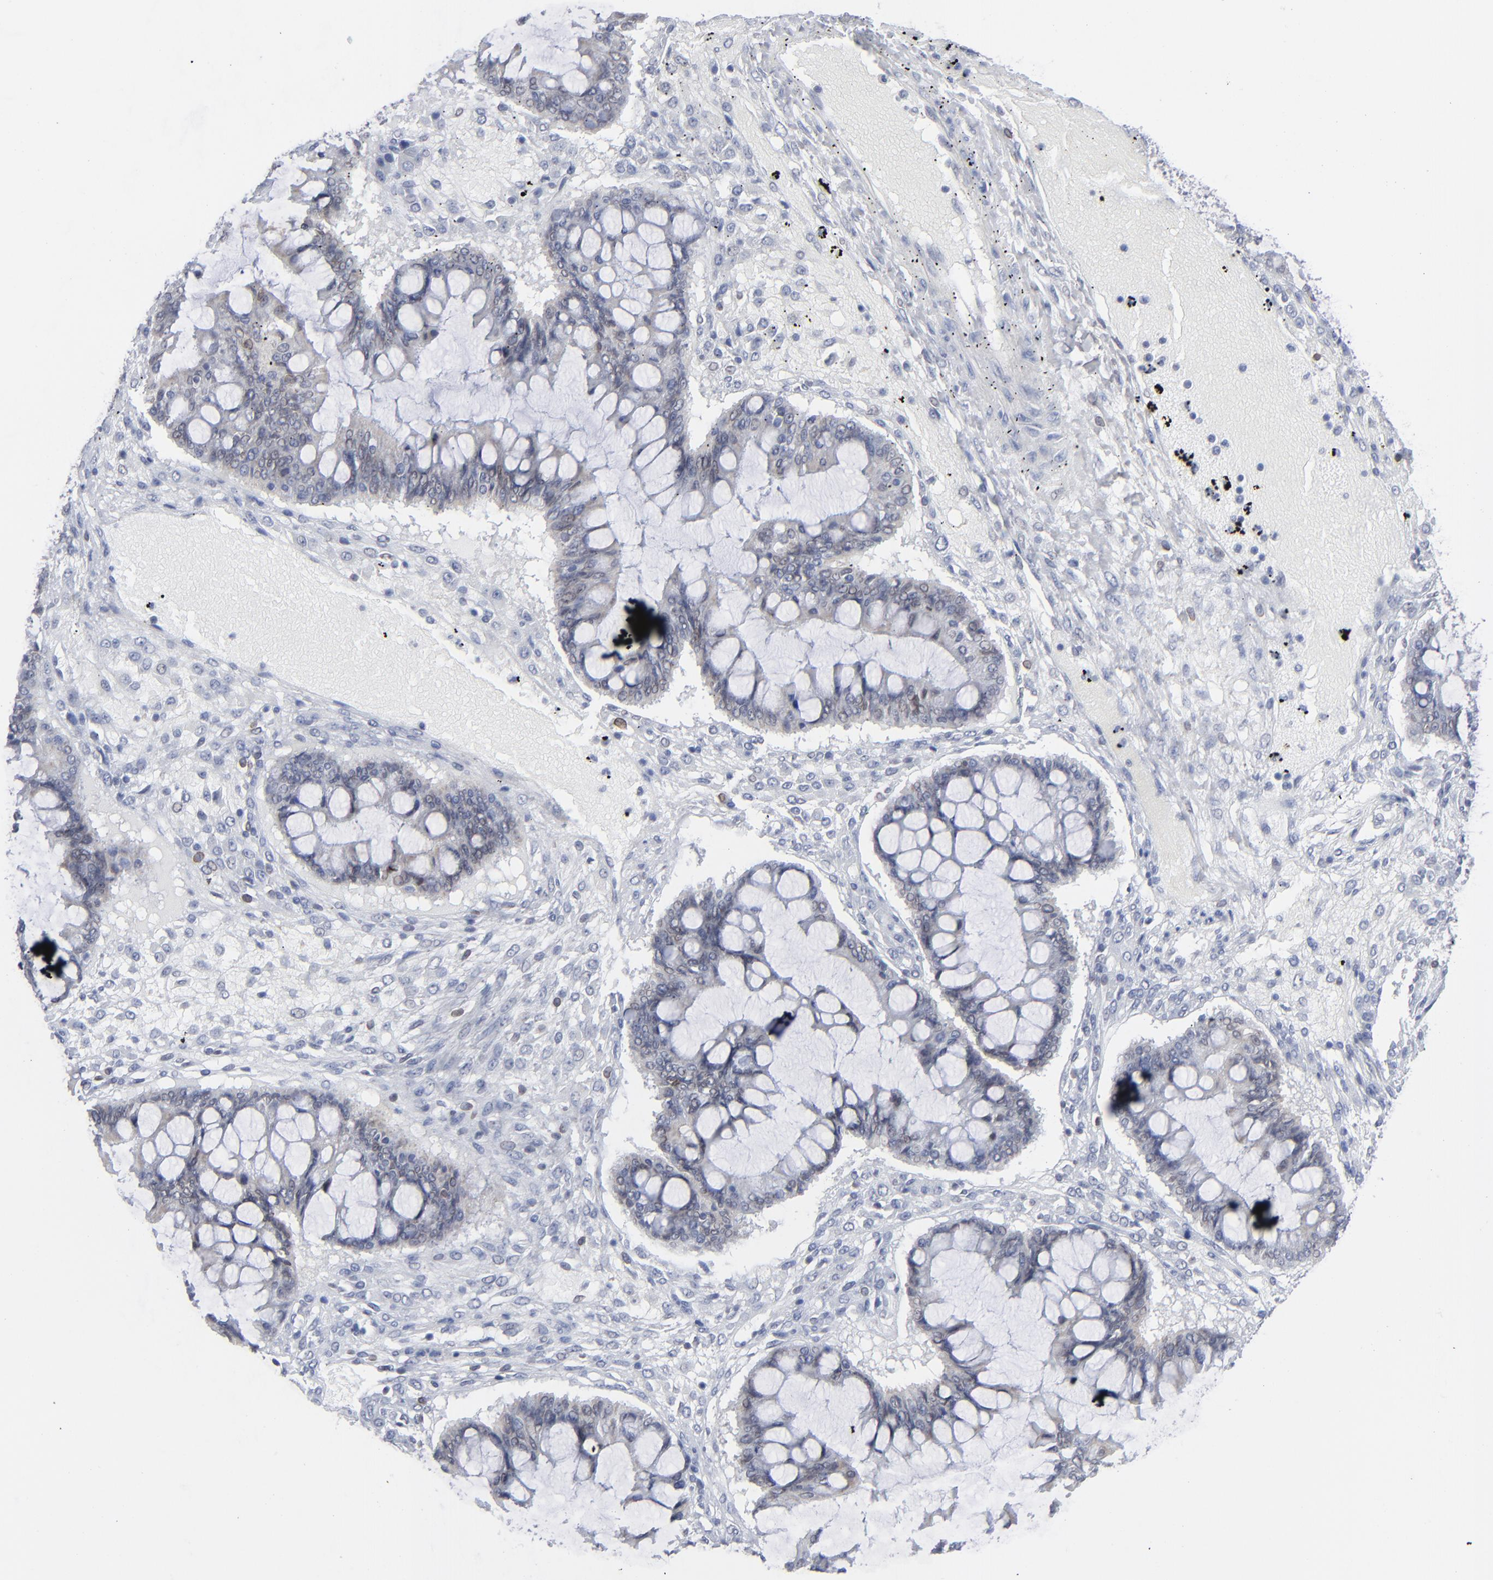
{"staining": {"intensity": "weak", "quantity": "<25%", "location": "cytoplasmic/membranous"}, "tissue": "ovarian cancer", "cell_type": "Tumor cells", "image_type": "cancer", "snomed": [{"axis": "morphology", "description": "Cystadenocarcinoma, mucinous, NOS"}, {"axis": "topography", "description": "Ovary"}], "caption": "An immunohistochemistry histopathology image of ovarian mucinous cystadenocarcinoma is shown. There is no staining in tumor cells of ovarian mucinous cystadenocarcinoma.", "gene": "NUP88", "patient": {"sex": "female", "age": 73}}